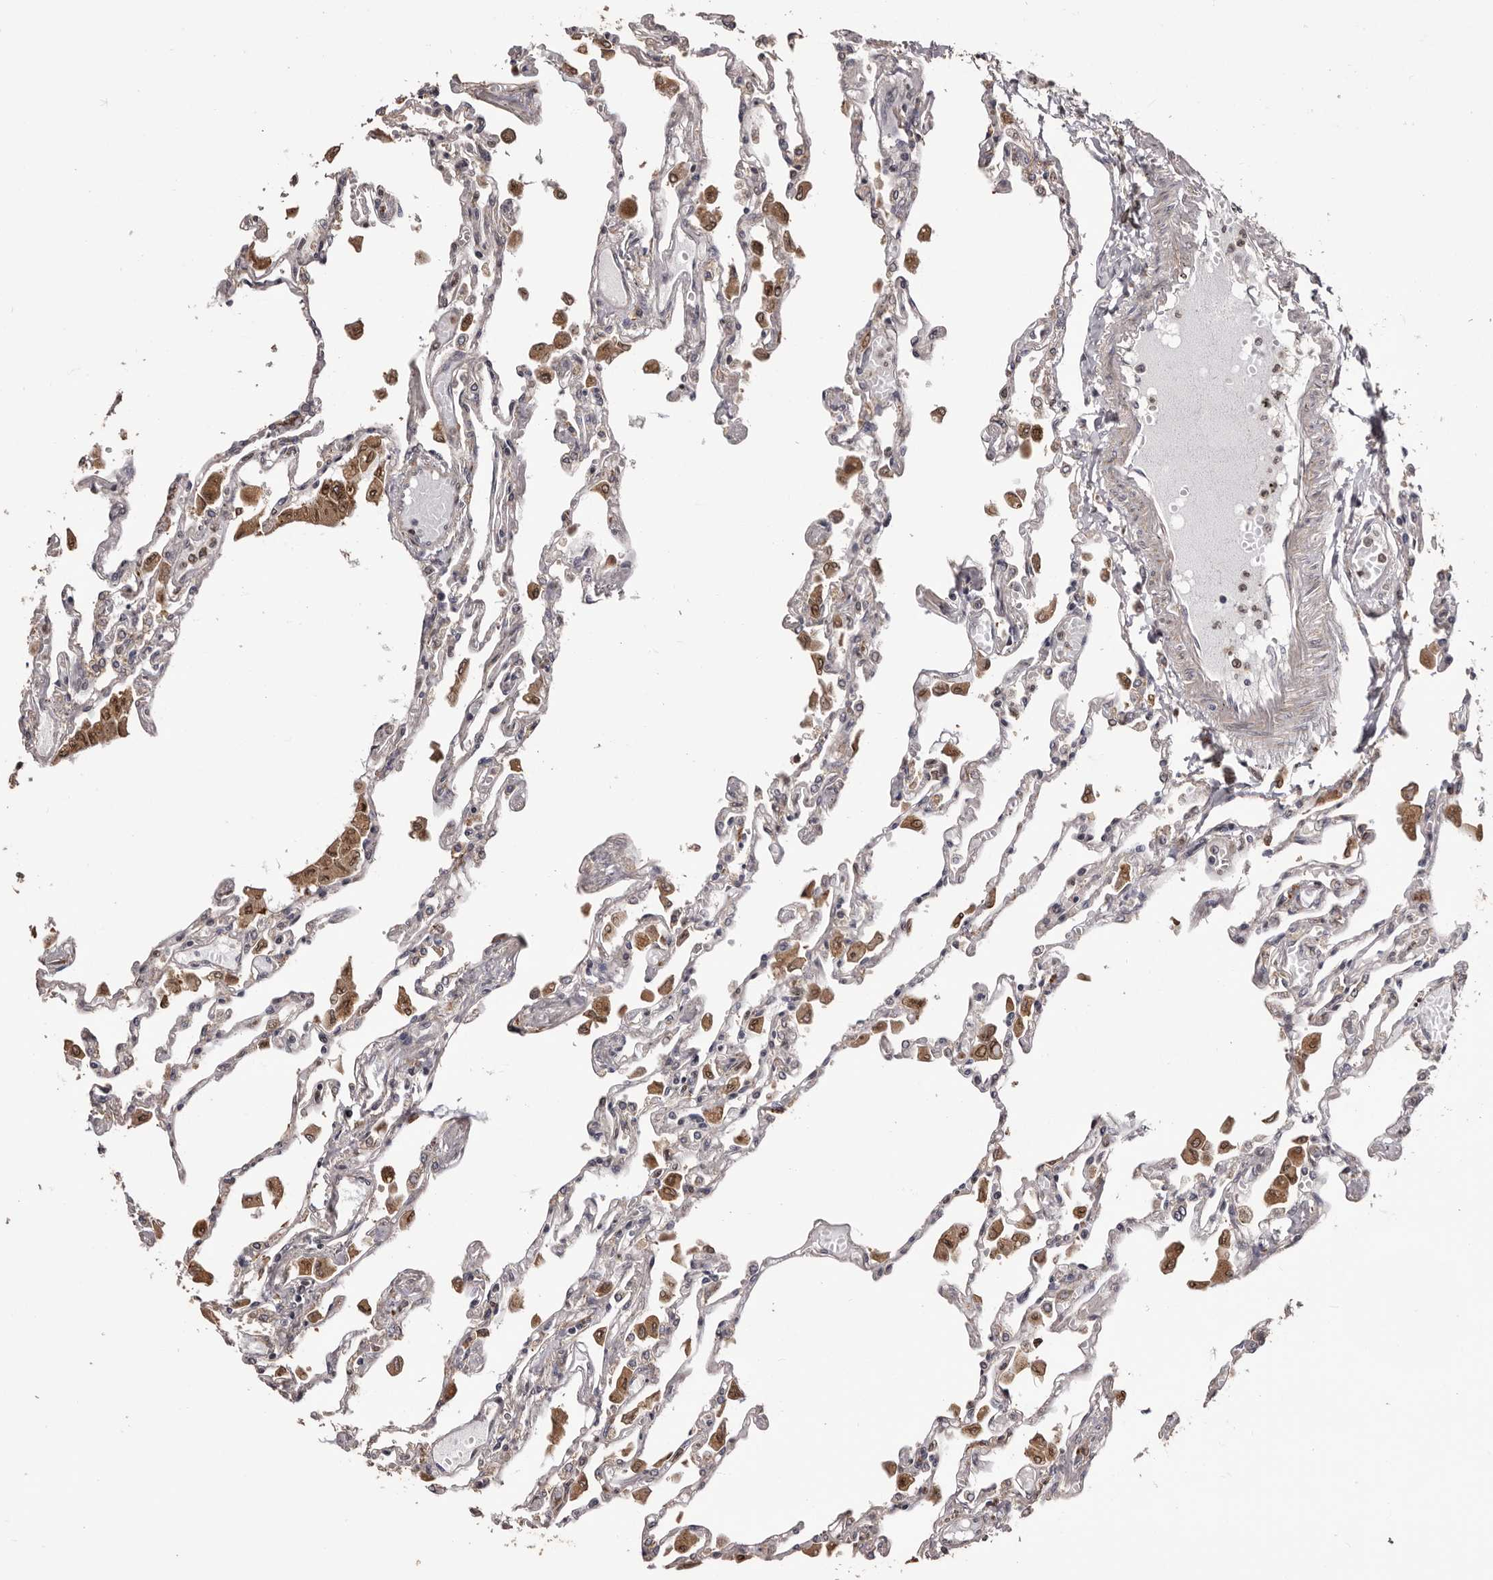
{"staining": {"intensity": "weak", "quantity": "<25%", "location": "cytoplasmic/membranous"}, "tissue": "lung", "cell_type": "Alveolar cells", "image_type": "normal", "snomed": [{"axis": "morphology", "description": "Normal tissue, NOS"}, {"axis": "topography", "description": "Bronchus"}, {"axis": "topography", "description": "Lung"}], "caption": "The image exhibits no significant staining in alveolar cells of lung. (DAB immunohistochemistry, high magnification).", "gene": "ZCCHC7", "patient": {"sex": "female", "age": 49}}